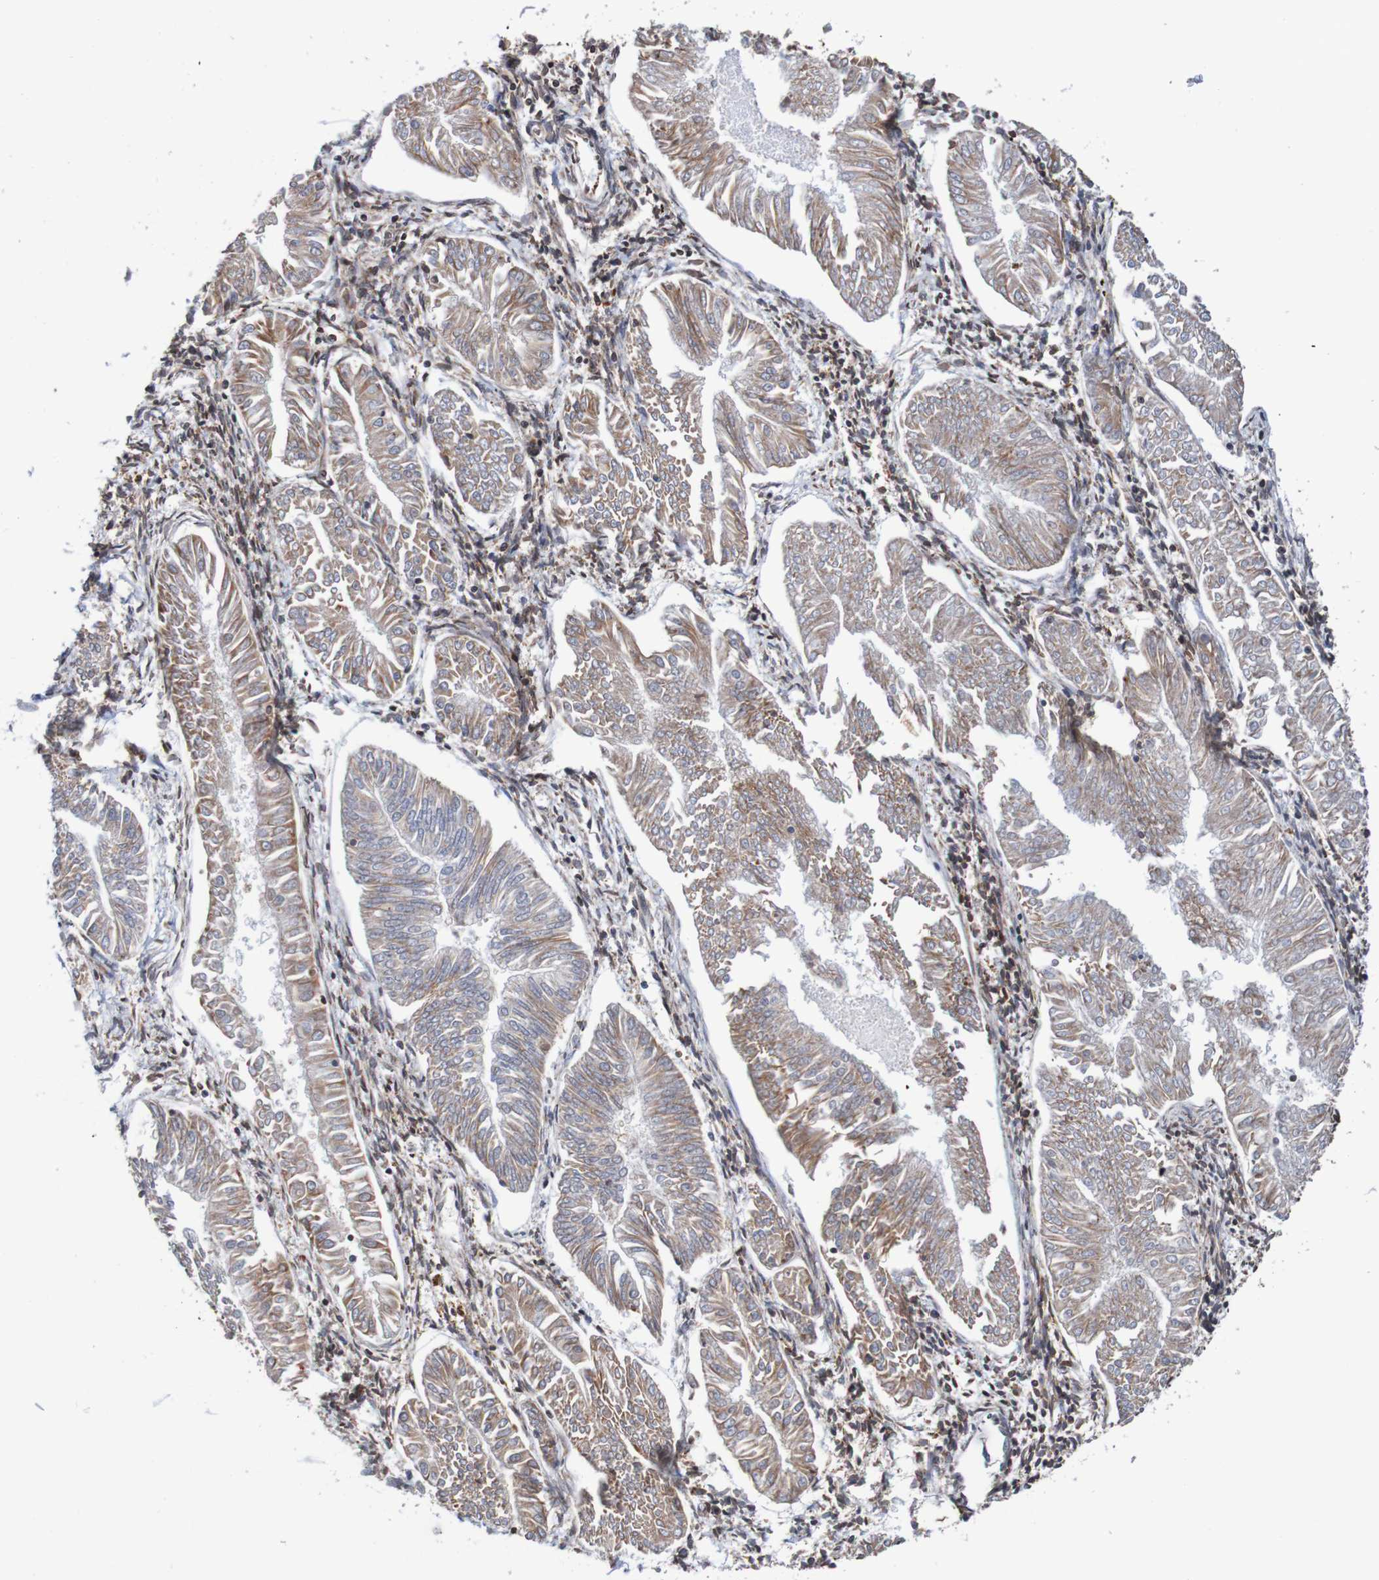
{"staining": {"intensity": "moderate", "quantity": ">75%", "location": "cytoplasmic/membranous"}, "tissue": "endometrial cancer", "cell_type": "Tumor cells", "image_type": "cancer", "snomed": [{"axis": "morphology", "description": "Adenocarcinoma, NOS"}, {"axis": "topography", "description": "Endometrium"}], "caption": "Immunohistochemical staining of endometrial cancer (adenocarcinoma) reveals moderate cytoplasmic/membranous protein expression in approximately >75% of tumor cells. Using DAB (3,3'-diaminobenzidine) (brown) and hematoxylin (blue) stains, captured at high magnification using brightfield microscopy.", "gene": "TMEM109", "patient": {"sex": "female", "age": 53}}